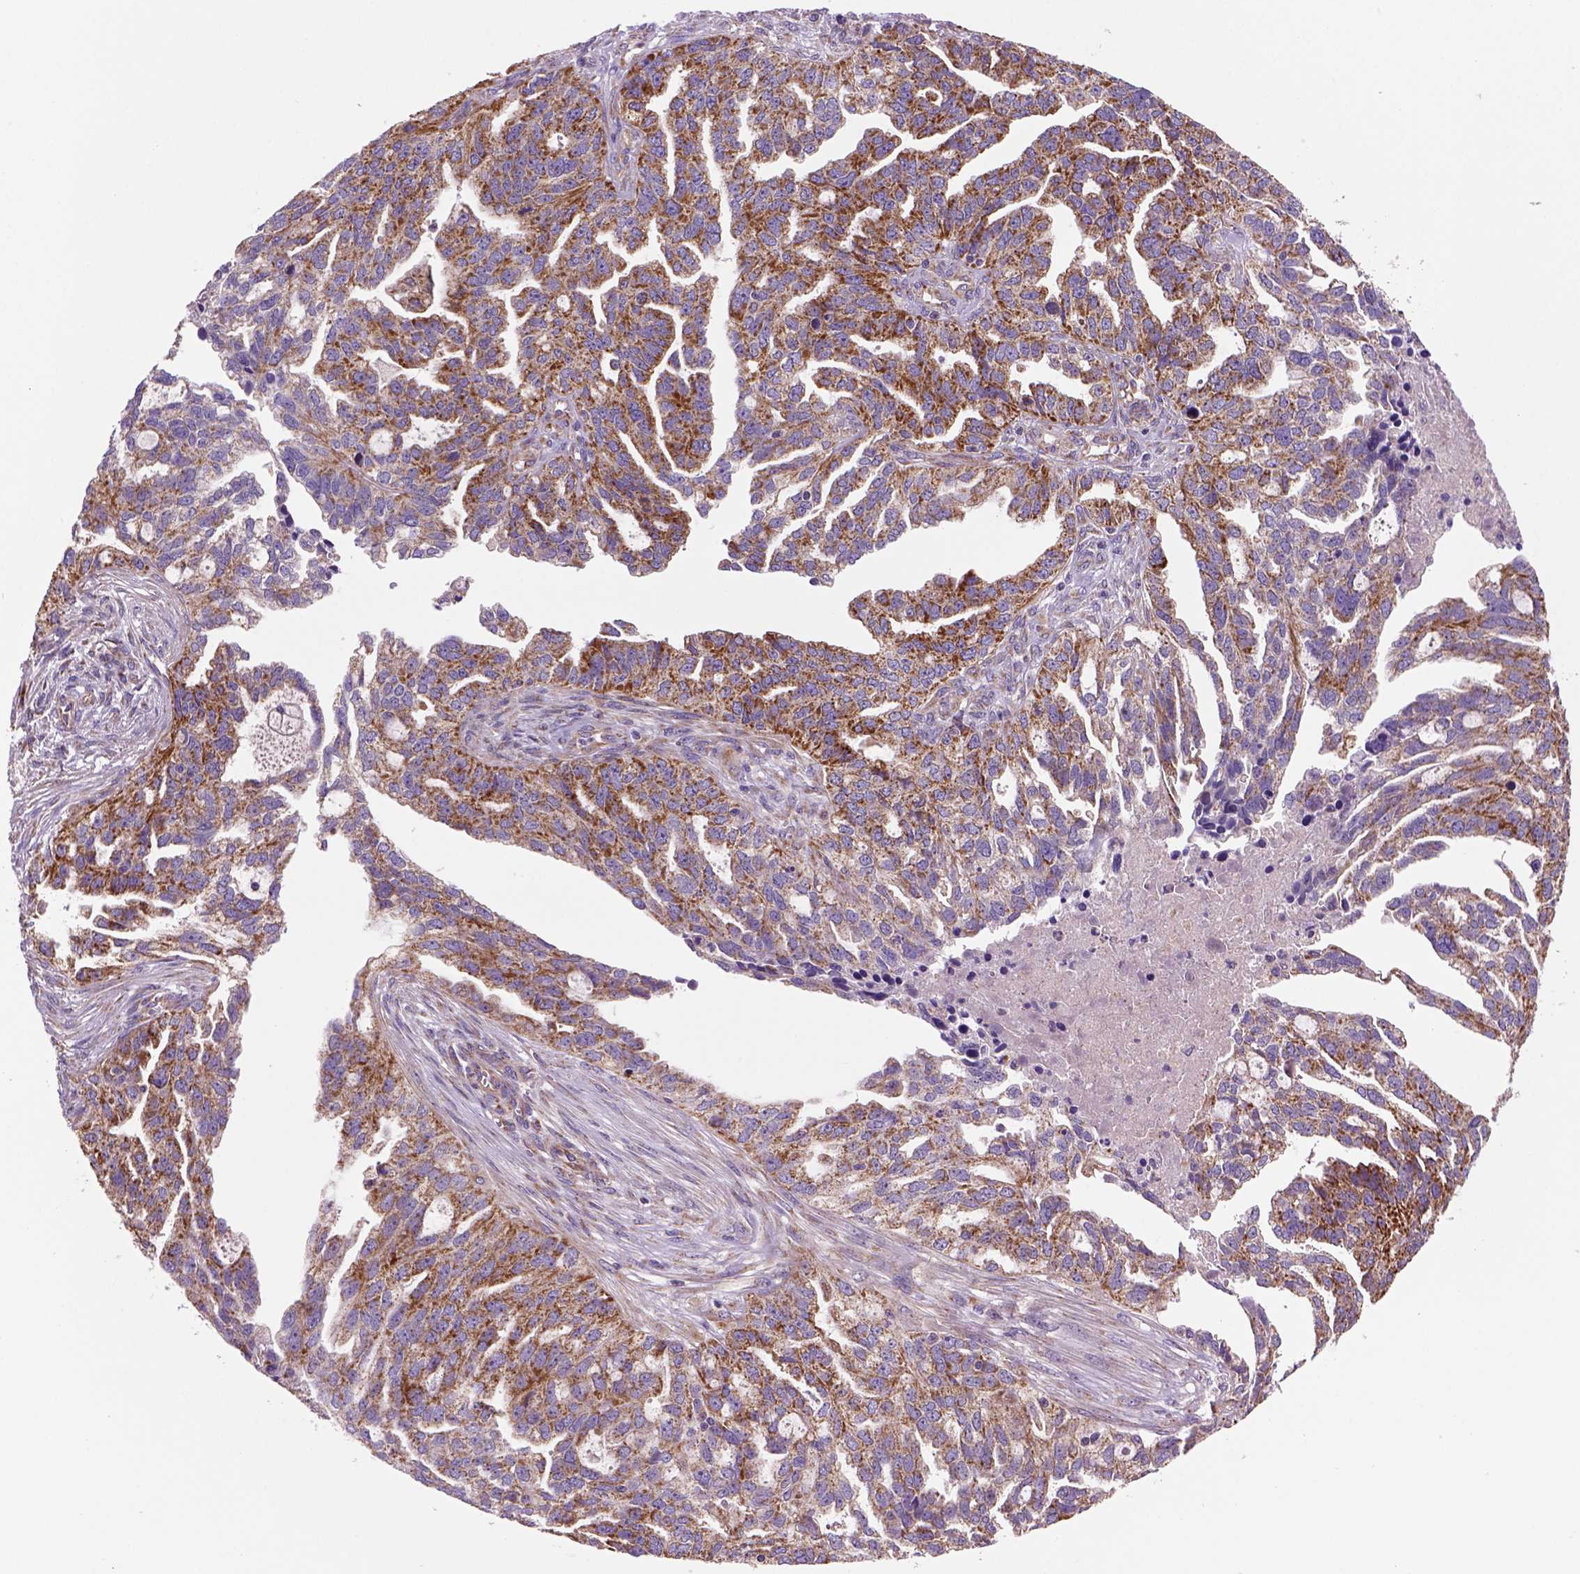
{"staining": {"intensity": "strong", "quantity": "<25%", "location": "cytoplasmic/membranous"}, "tissue": "ovarian cancer", "cell_type": "Tumor cells", "image_type": "cancer", "snomed": [{"axis": "morphology", "description": "Cystadenocarcinoma, serous, NOS"}, {"axis": "topography", "description": "Ovary"}], "caption": "Protein expression by IHC exhibits strong cytoplasmic/membranous expression in approximately <25% of tumor cells in serous cystadenocarcinoma (ovarian).", "gene": "WARS2", "patient": {"sex": "female", "age": 51}}